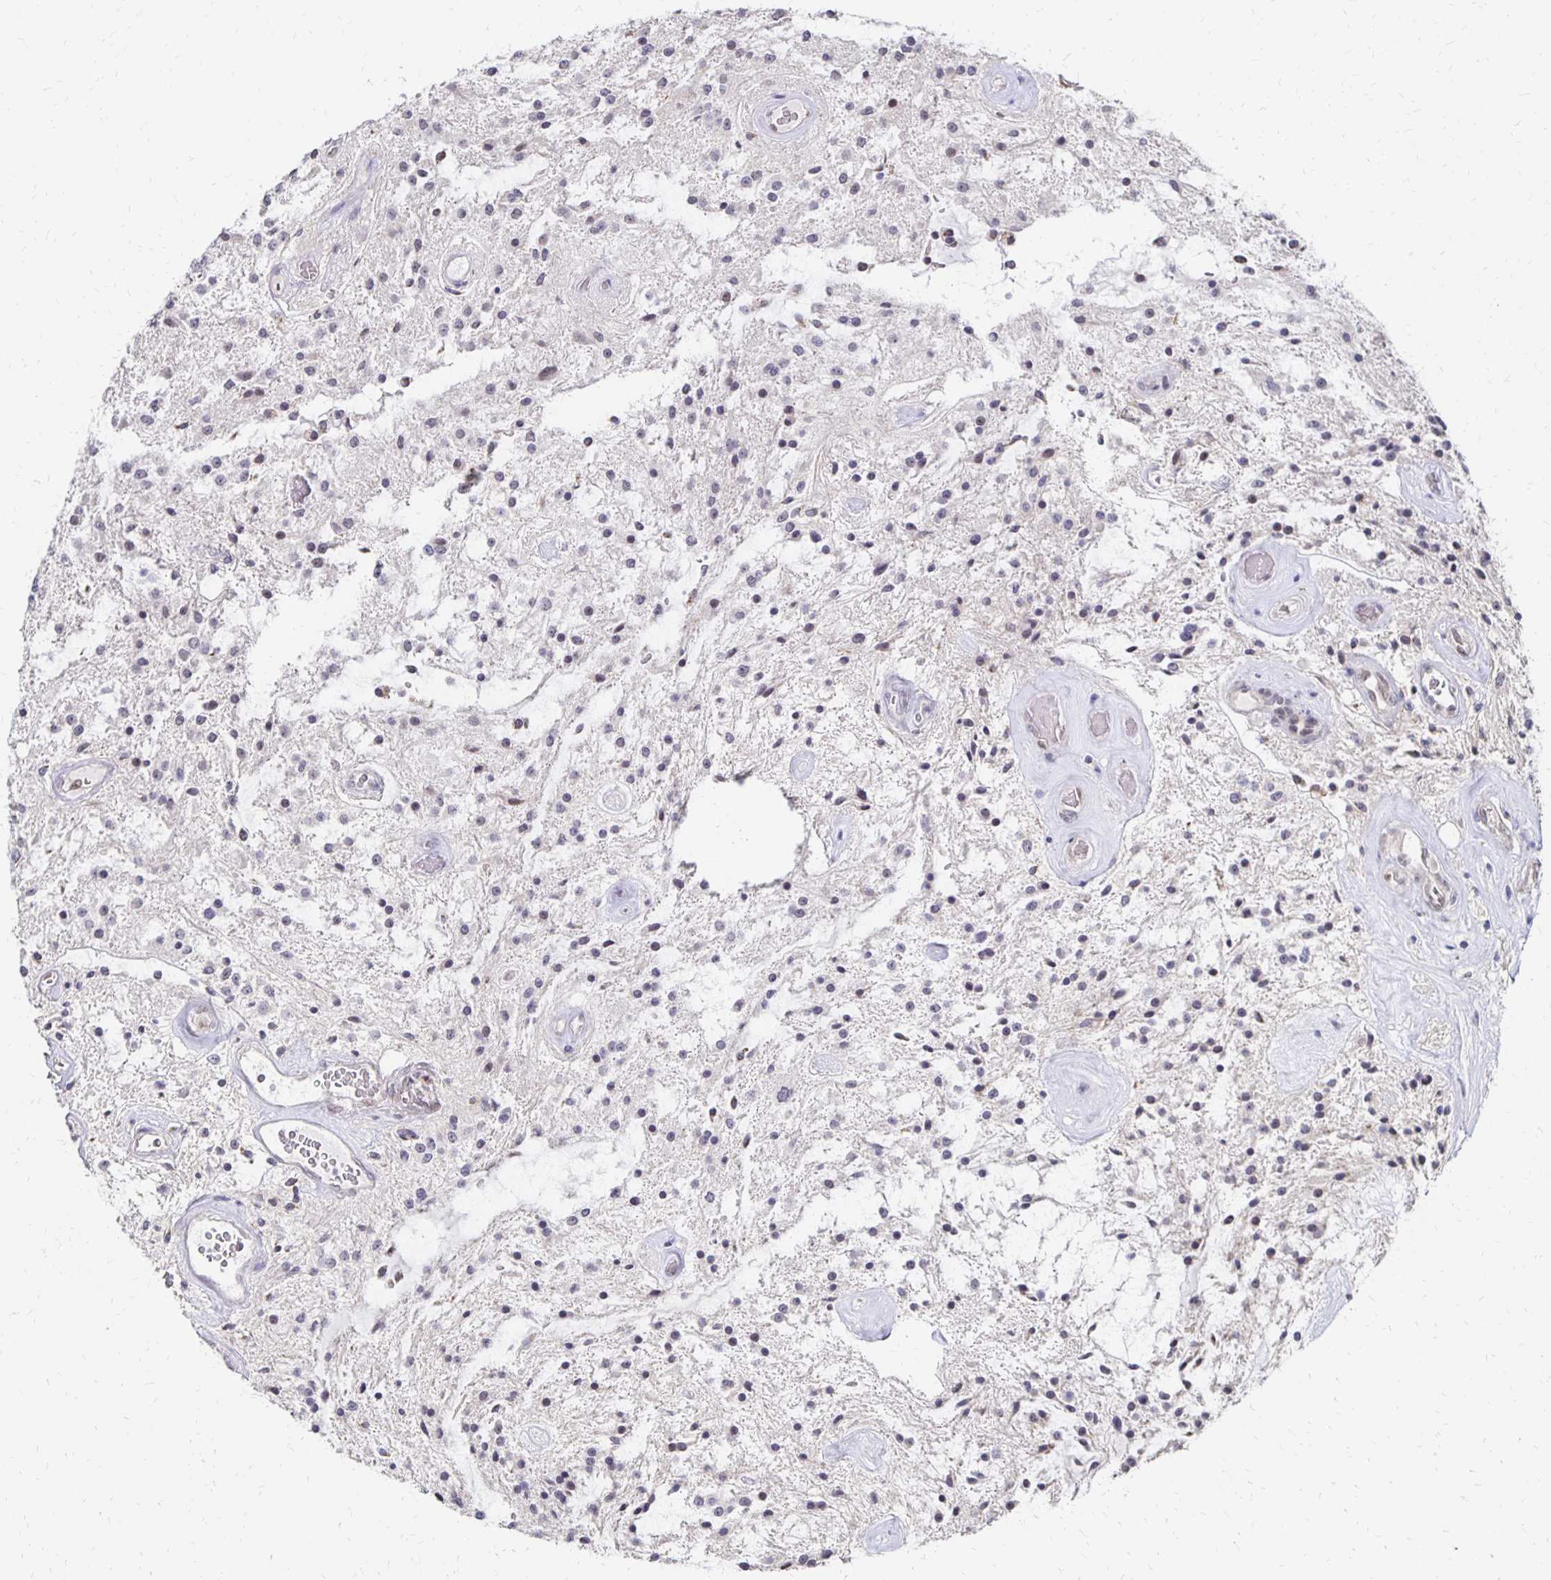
{"staining": {"intensity": "weak", "quantity": "<25%", "location": "nuclear"}, "tissue": "glioma", "cell_type": "Tumor cells", "image_type": "cancer", "snomed": [{"axis": "morphology", "description": "Glioma, malignant, Low grade"}, {"axis": "topography", "description": "Cerebellum"}], "caption": "A high-resolution micrograph shows immunohistochemistry staining of malignant glioma (low-grade), which reveals no significant expression in tumor cells.", "gene": "ATOSB", "patient": {"sex": "female", "age": 14}}